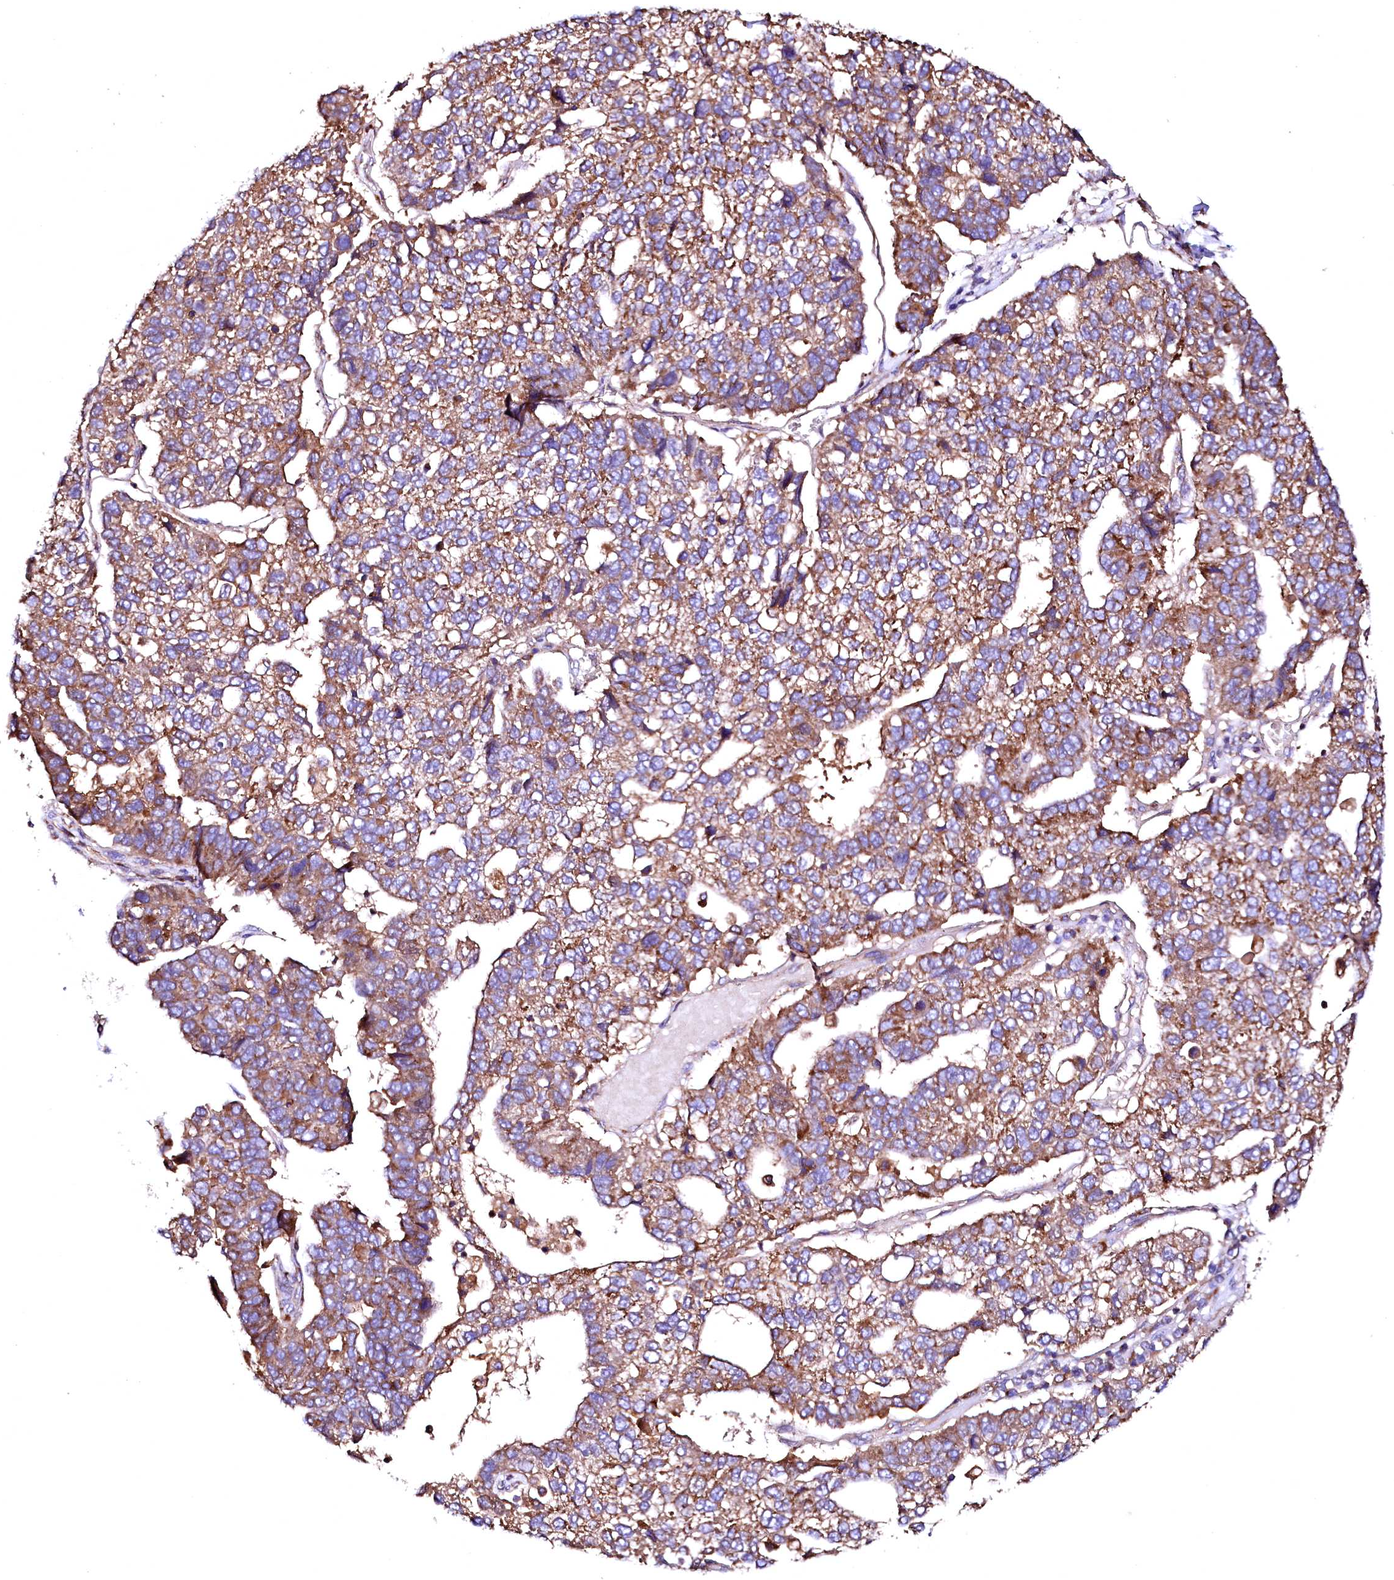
{"staining": {"intensity": "moderate", "quantity": ">75%", "location": "cytoplasmic/membranous"}, "tissue": "pancreatic cancer", "cell_type": "Tumor cells", "image_type": "cancer", "snomed": [{"axis": "morphology", "description": "Adenocarcinoma, NOS"}, {"axis": "topography", "description": "Pancreas"}], "caption": "Pancreatic adenocarcinoma stained for a protein demonstrates moderate cytoplasmic/membranous positivity in tumor cells. Nuclei are stained in blue.", "gene": "ST3GAL1", "patient": {"sex": "female", "age": 61}}